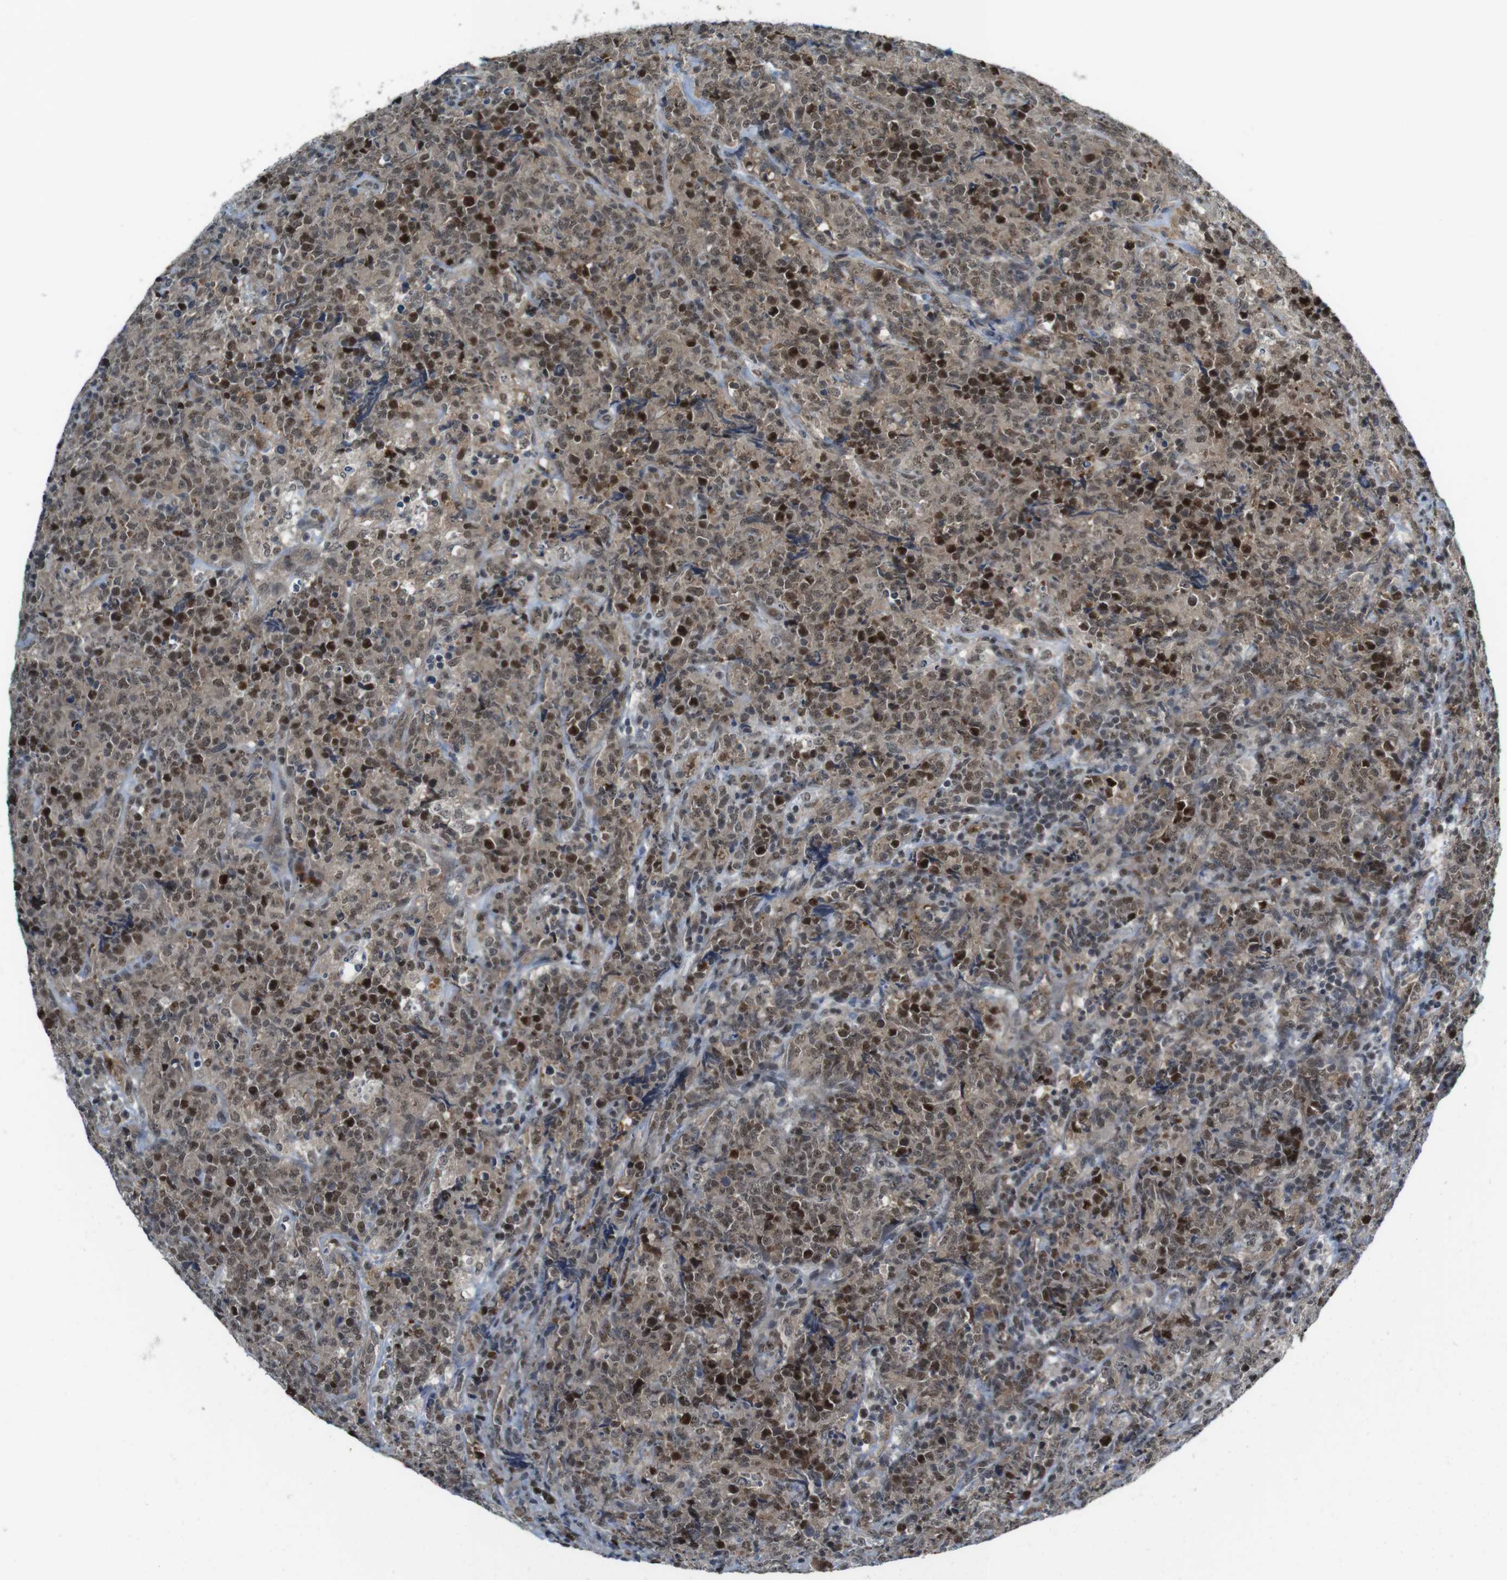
{"staining": {"intensity": "strong", "quantity": "<25%", "location": "nuclear"}, "tissue": "lymphoma", "cell_type": "Tumor cells", "image_type": "cancer", "snomed": [{"axis": "morphology", "description": "Malignant lymphoma, non-Hodgkin's type, High grade"}, {"axis": "topography", "description": "Tonsil"}], "caption": "Protein analysis of malignant lymphoma, non-Hodgkin's type (high-grade) tissue exhibits strong nuclear positivity in approximately <25% of tumor cells.", "gene": "MAPKAPK5", "patient": {"sex": "female", "age": 36}}